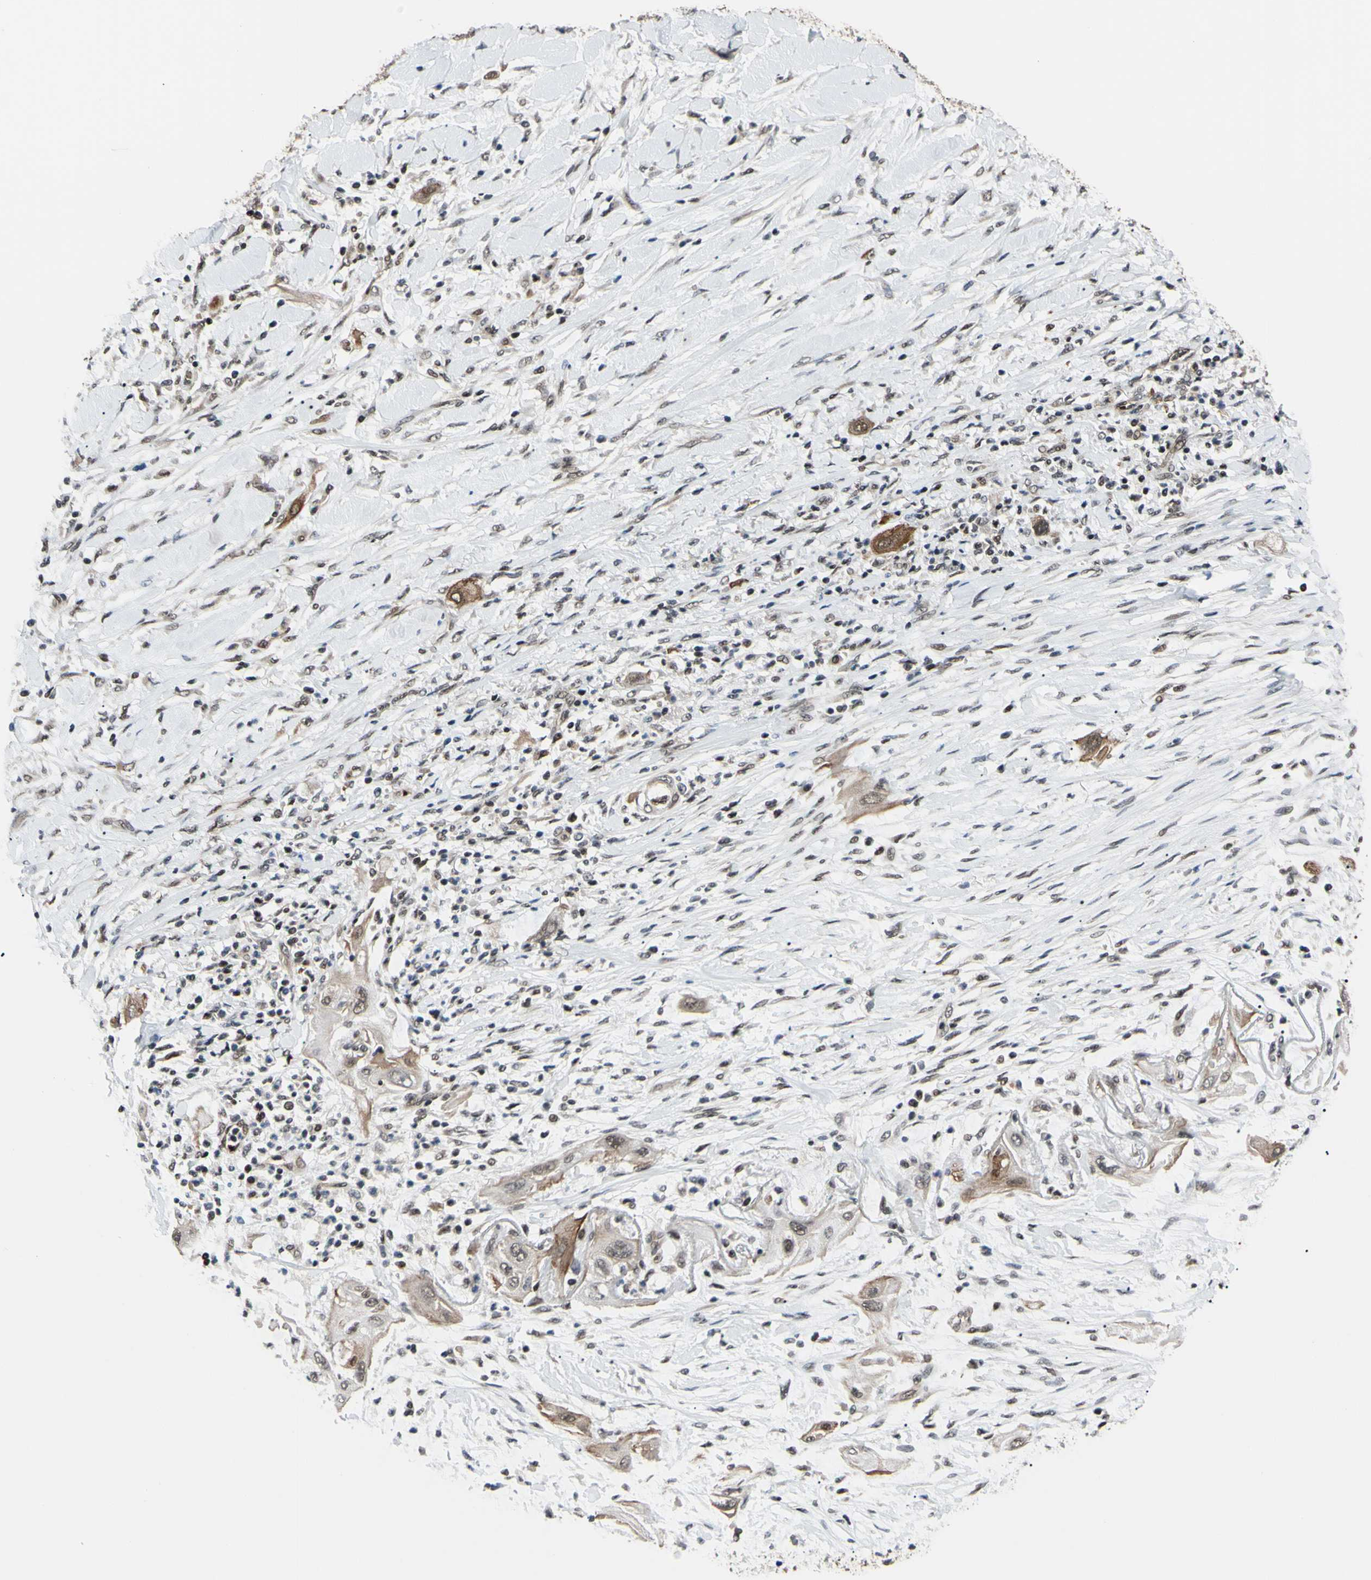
{"staining": {"intensity": "moderate", "quantity": "25%-75%", "location": "cytoplasmic/membranous,nuclear"}, "tissue": "lung cancer", "cell_type": "Tumor cells", "image_type": "cancer", "snomed": [{"axis": "morphology", "description": "Squamous cell carcinoma, NOS"}, {"axis": "topography", "description": "Lung"}], "caption": "Protein analysis of lung cancer tissue shows moderate cytoplasmic/membranous and nuclear expression in approximately 25%-75% of tumor cells.", "gene": "THAP12", "patient": {"sex": "female", "age": 47}}